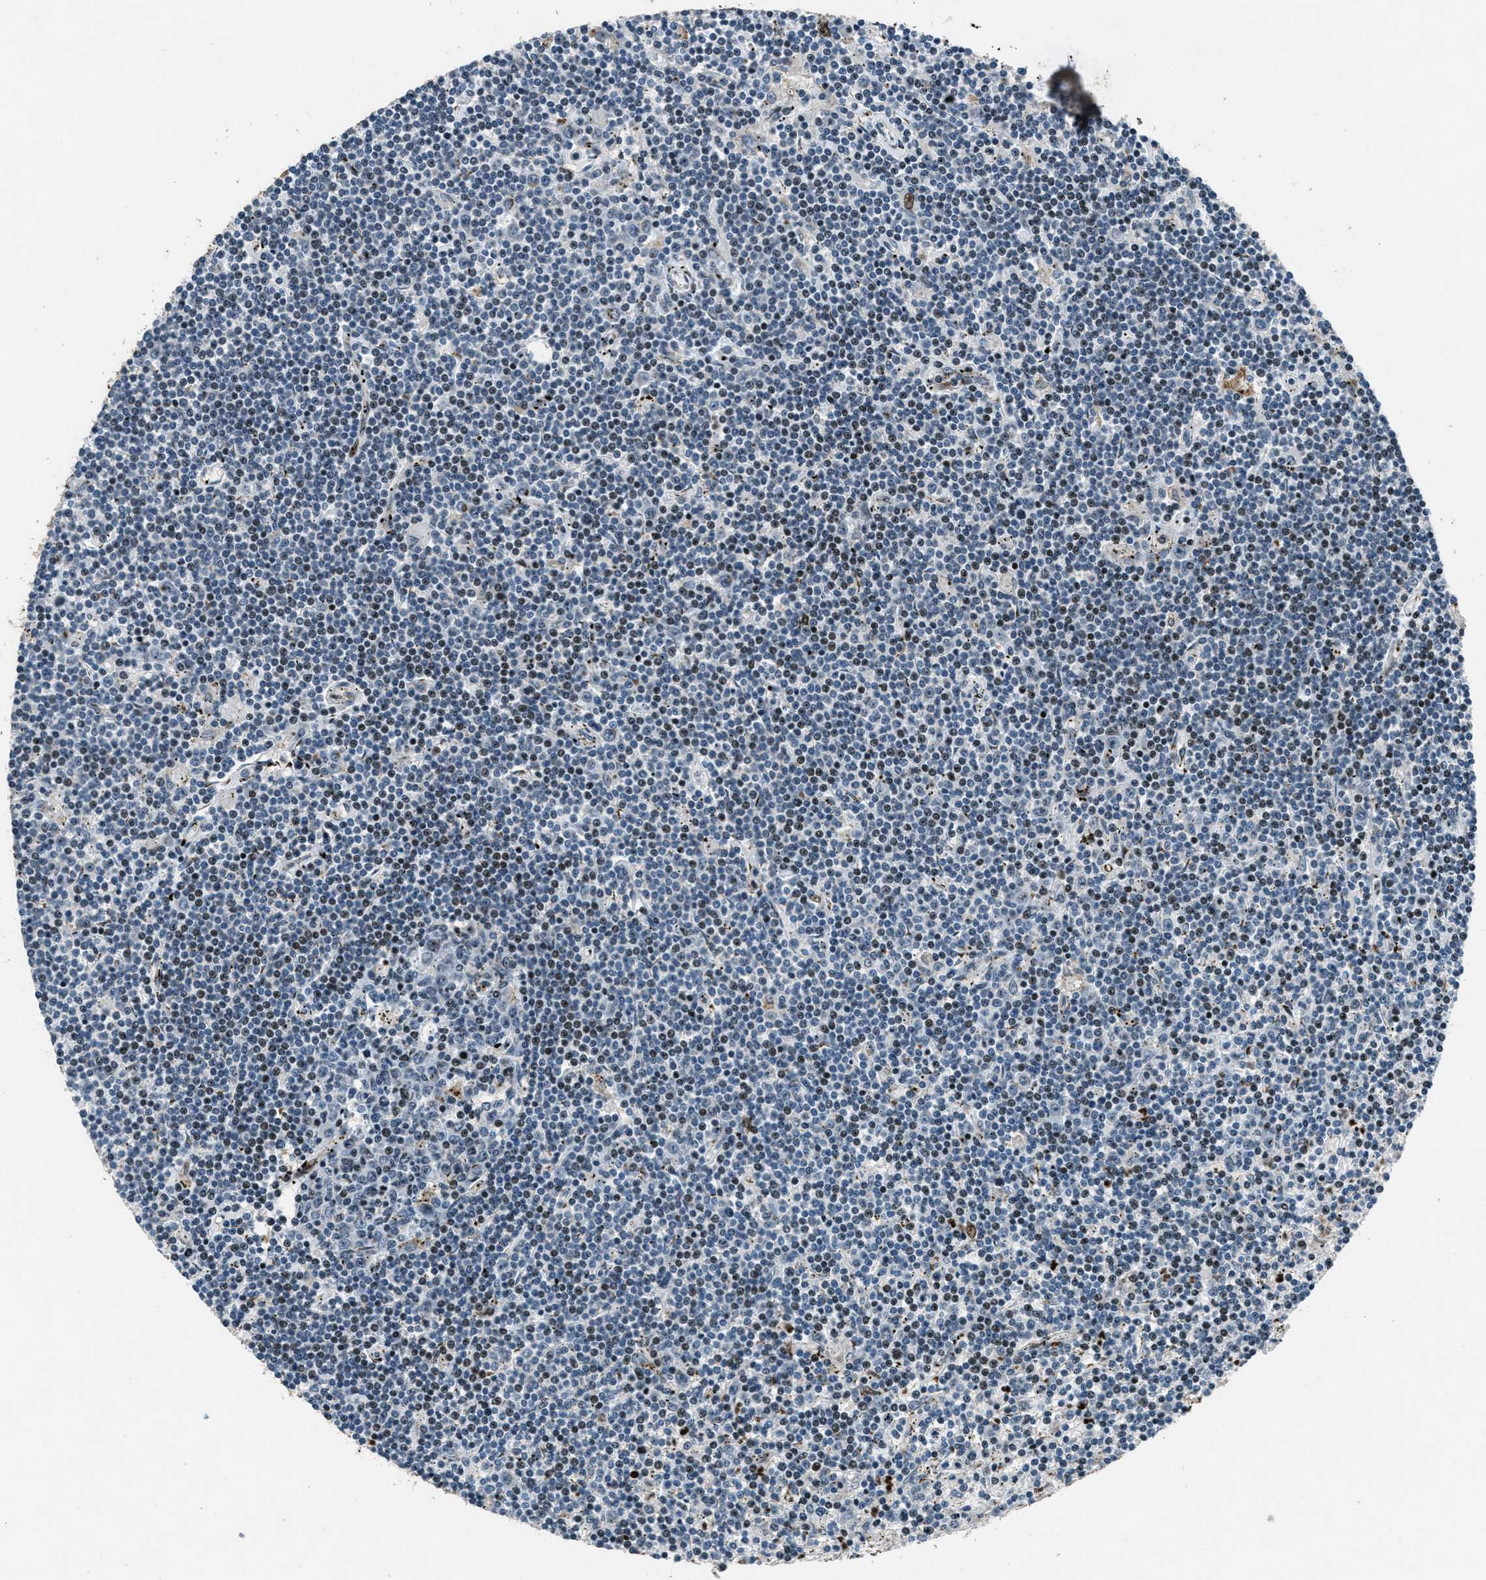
{"staining": {"intensity": "weak", "quantity": "25%-75%", "location": "nuclear"}, "tissue": "lymphoma", "cell_type": "Tumor cells", "image_type": "cancer", "snomed": [{"axis": "morphology", "description": "Malignant lymphoma, non-Hodgkin's type, Low grade"}, {"axis": "topography", "description": "Spleen"}], "caption": "The photomicrograph exhibits a brown stain indicating the presence of a protein in the nuclear of tumor cells in low-grade malignant lymphoma, non-Hodgkin's type. (IHC, brightfield microscopy, high magnification).", "gene": "GPC6", "patient": {"sex": "male", "age": 76}}